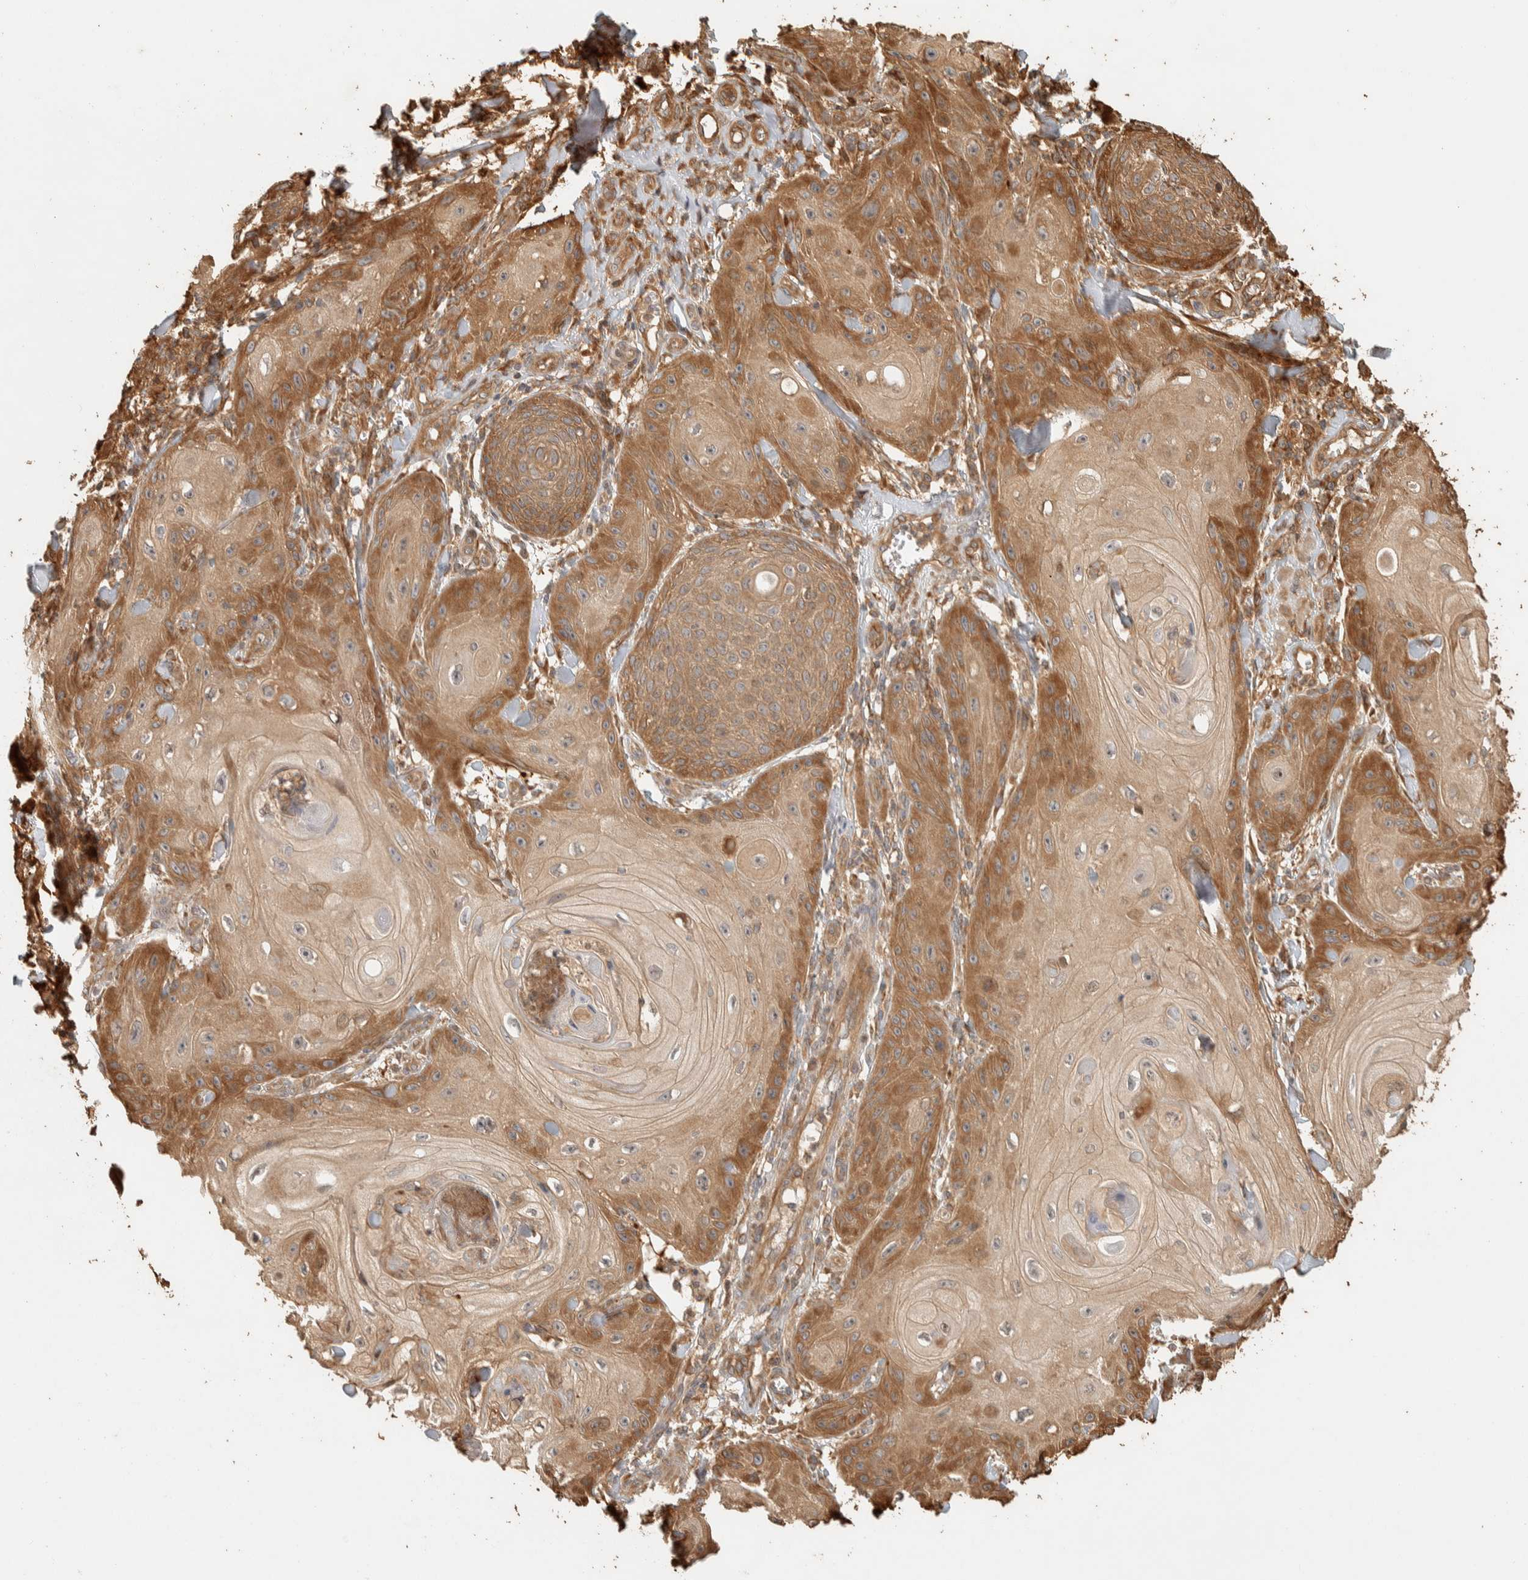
{"staining": {"intensity": "moderate", "quantity": ">75%", "location": "cytoplasmic/membranous"}, "tissue": "skin cancer", "cell_type": "Tumor cells", "image_type": "cancer", "snomed": [{"axis": "morphology", "description": "Squamous cell carcinoma, NOS"}, {"axis": "topography", "description": "Skin"}], "caption": "Skin squamous cell carcinoma stained with IHC displays moderate cytoplasmic/membranous positivity in about >75% of tumor cells.", "gene": "EXOC7", "patient": {"sex": "male", "age": 74}}